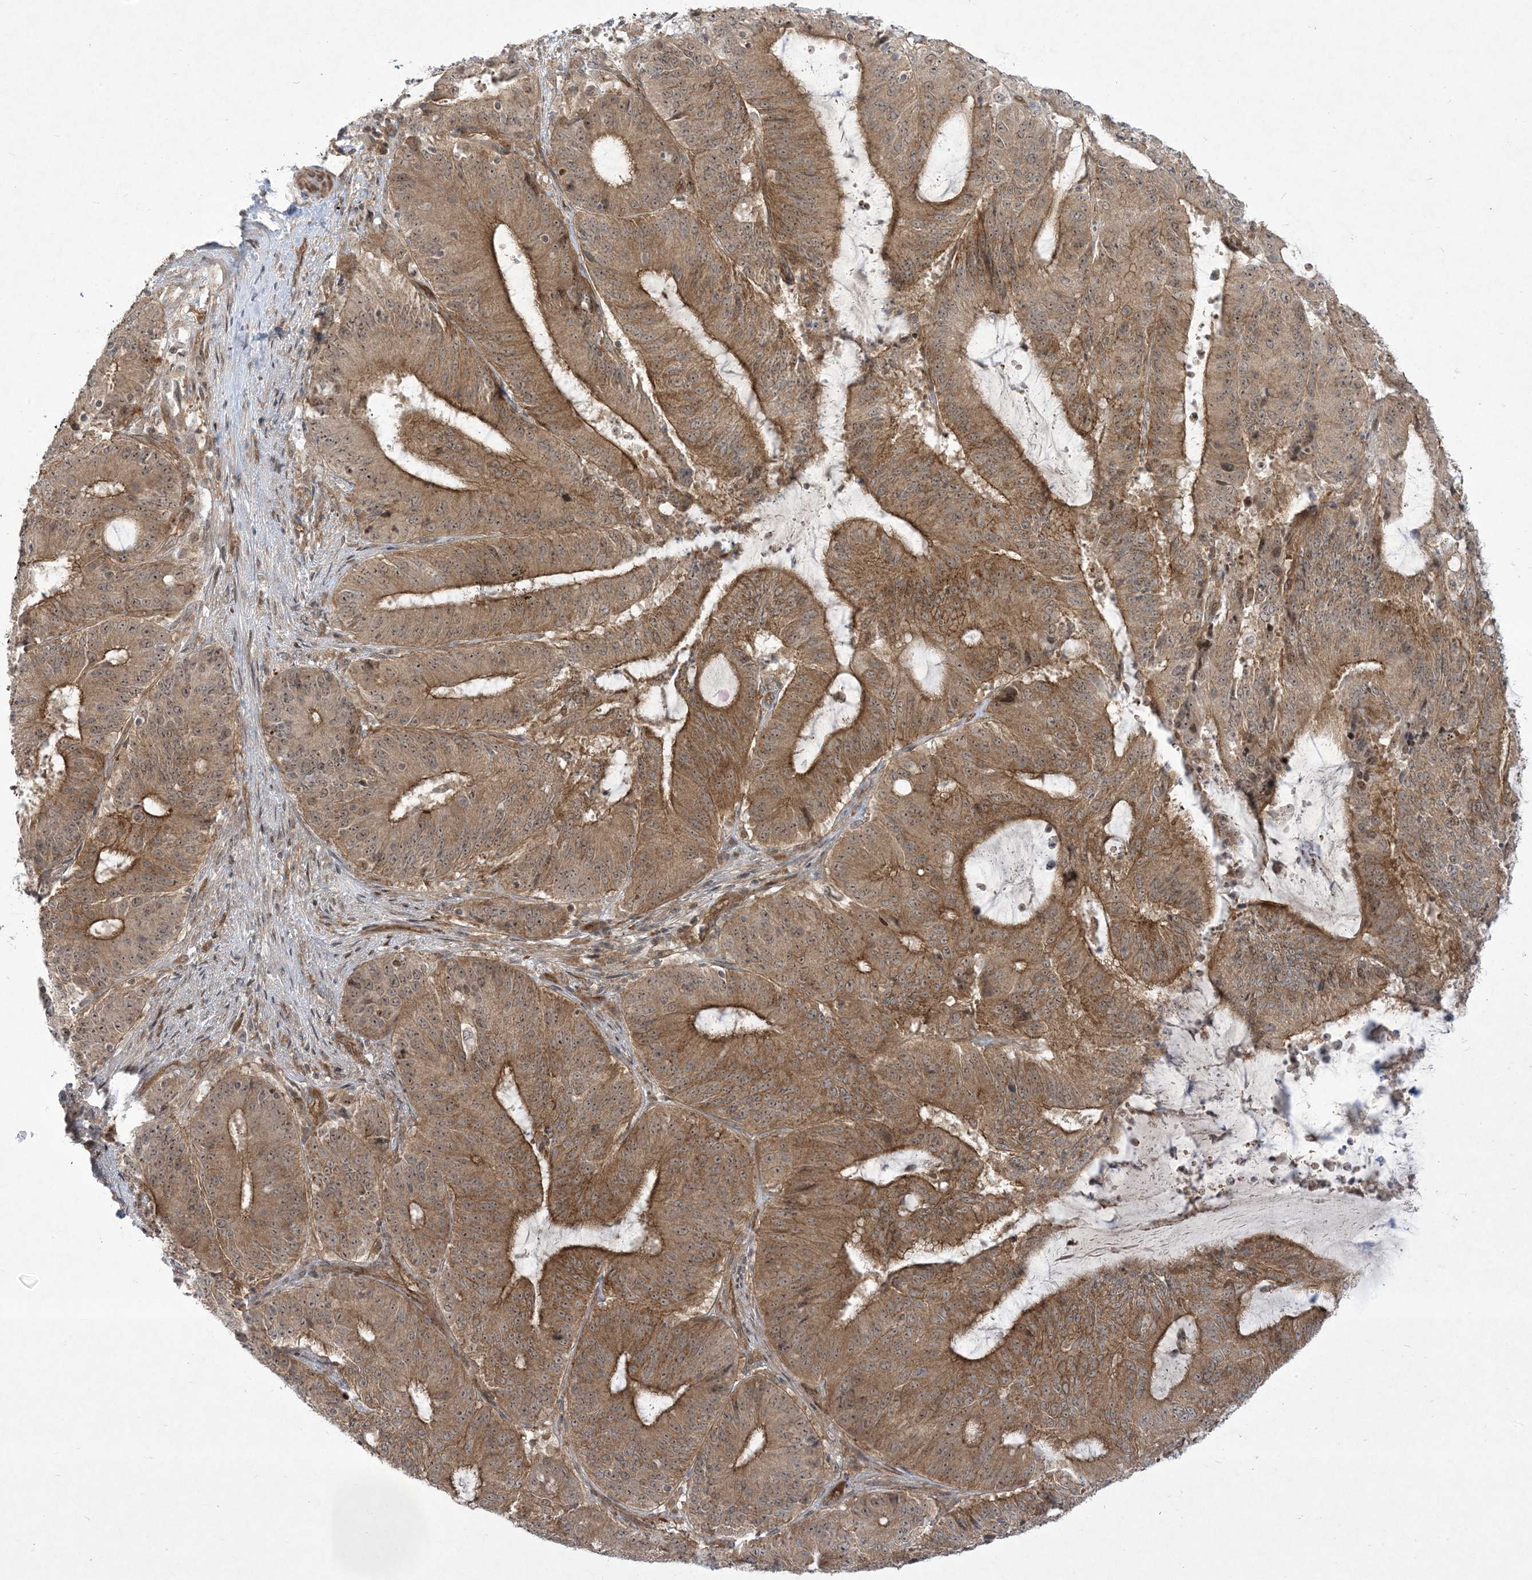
{"staining": {"intensity": "moderate", "quantity": ">75%", "location": "cytoplasmic/membranous,nuclear"}, "tissue": "liver cancer", "cell_type": "Tumor cells", "image_type": "cancer", "snomed": [{"axis": "morphology", "description": "Normal tissue, NOS"}, {"axis": "morphology", "description": "Cholangiocarcinoma"}, {"axis": "topography", "description": "Liver"}, {"axis": "topography", "description": "Peripheral nerve tissue"}], "caption": "Protein expression analysis of human cholangiocarcinoma (liver) reveals moderate cytoplasmic/membranous and nuclear staining in about >75% of tumor cells.", "gene": "SOGA3", "patient": {"sex": "female", "age": 73}}